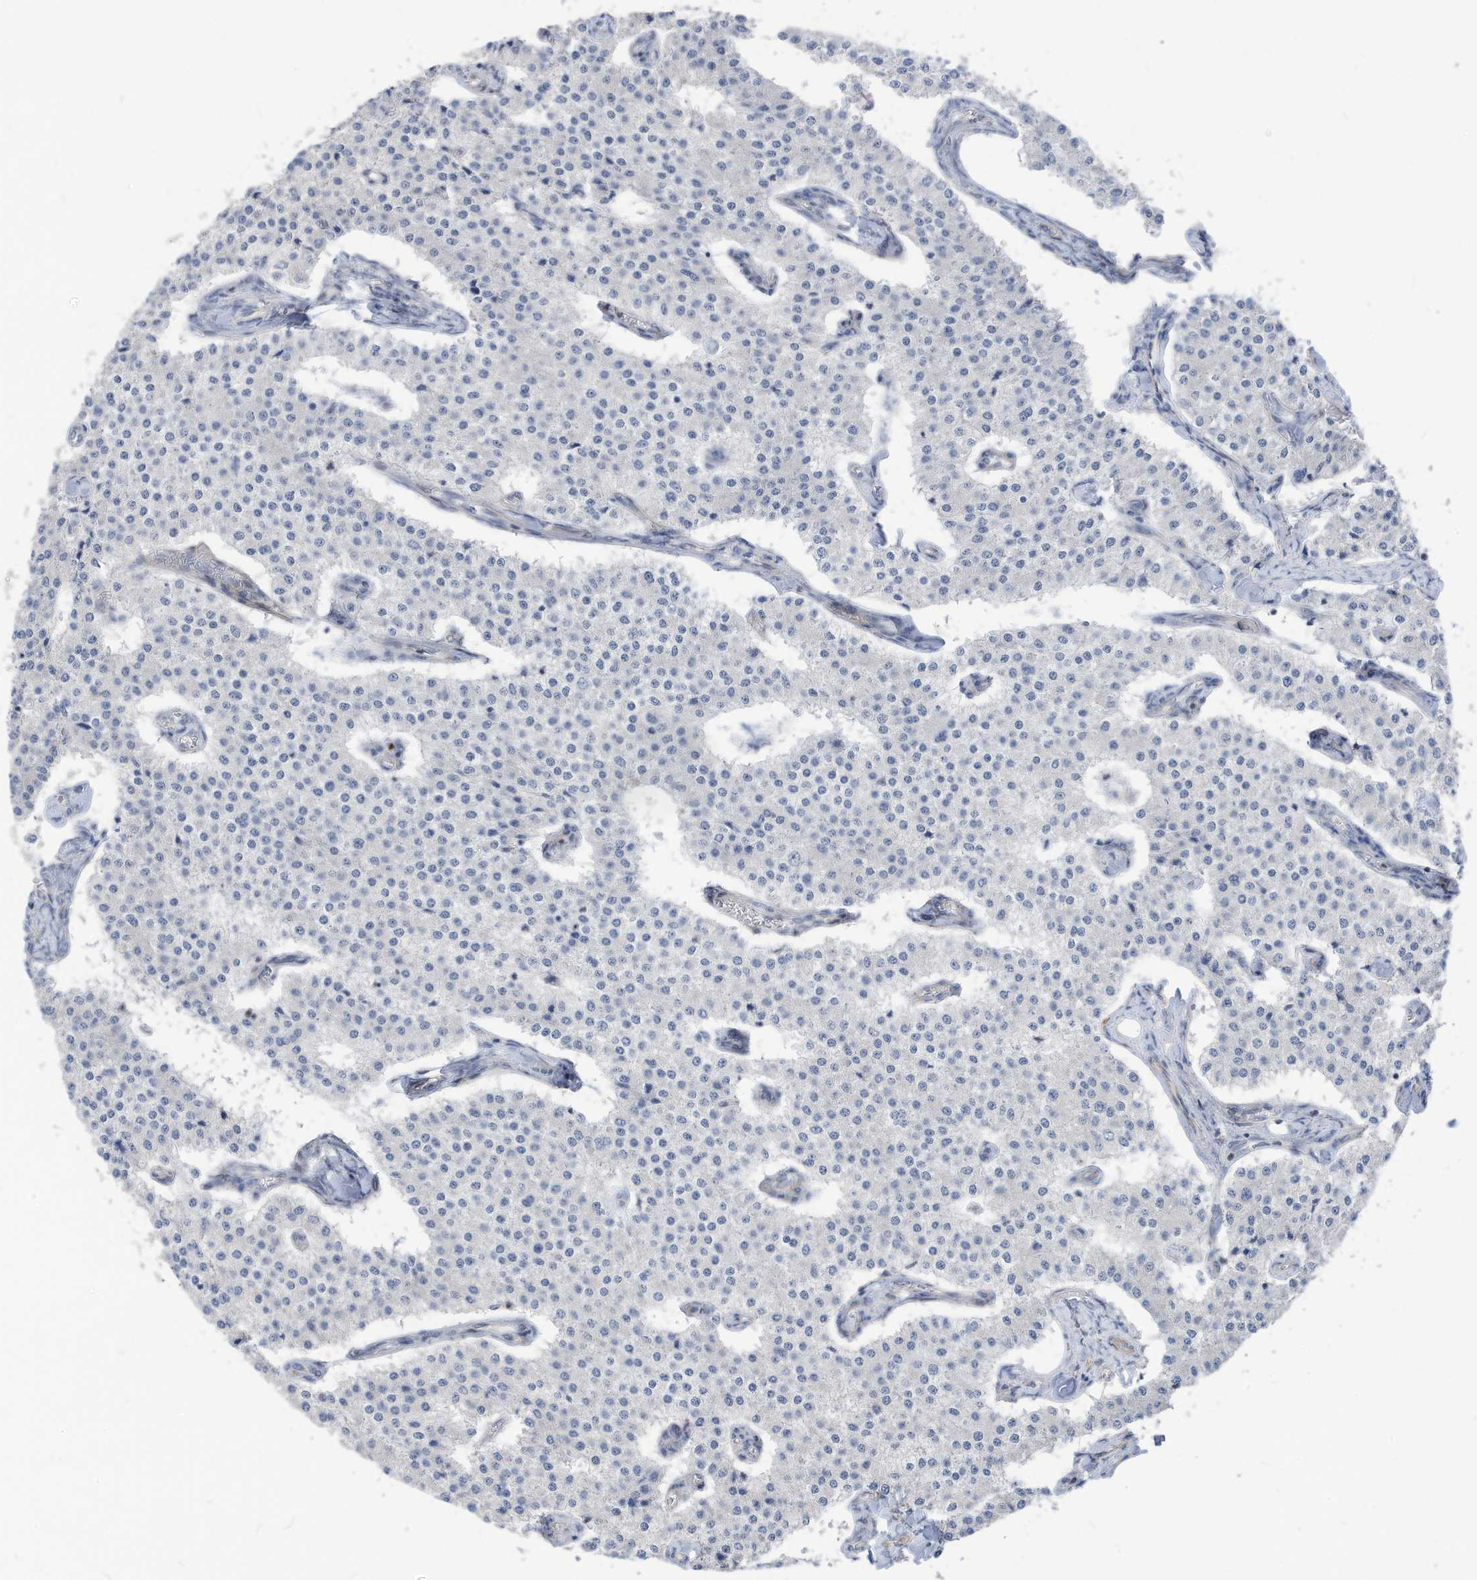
{"staining": {"intensity": "negative", "quantity": "none", "location": "none"}, "tissue": "carcinoid", "cell_type": "Tumor cells", "image_type": "cancer", "snomed": [{"axis": "morphology", "description": "Carcinoid, malignant, NOS"}, {"axis": "topography", "description": "Colon"}], "caption": "Protein analysis of malignant carcinoid displays no significant positivity in tumor cells.", "gene": "GPATCH3", "patient": {"sex": "female", "age": 52}}